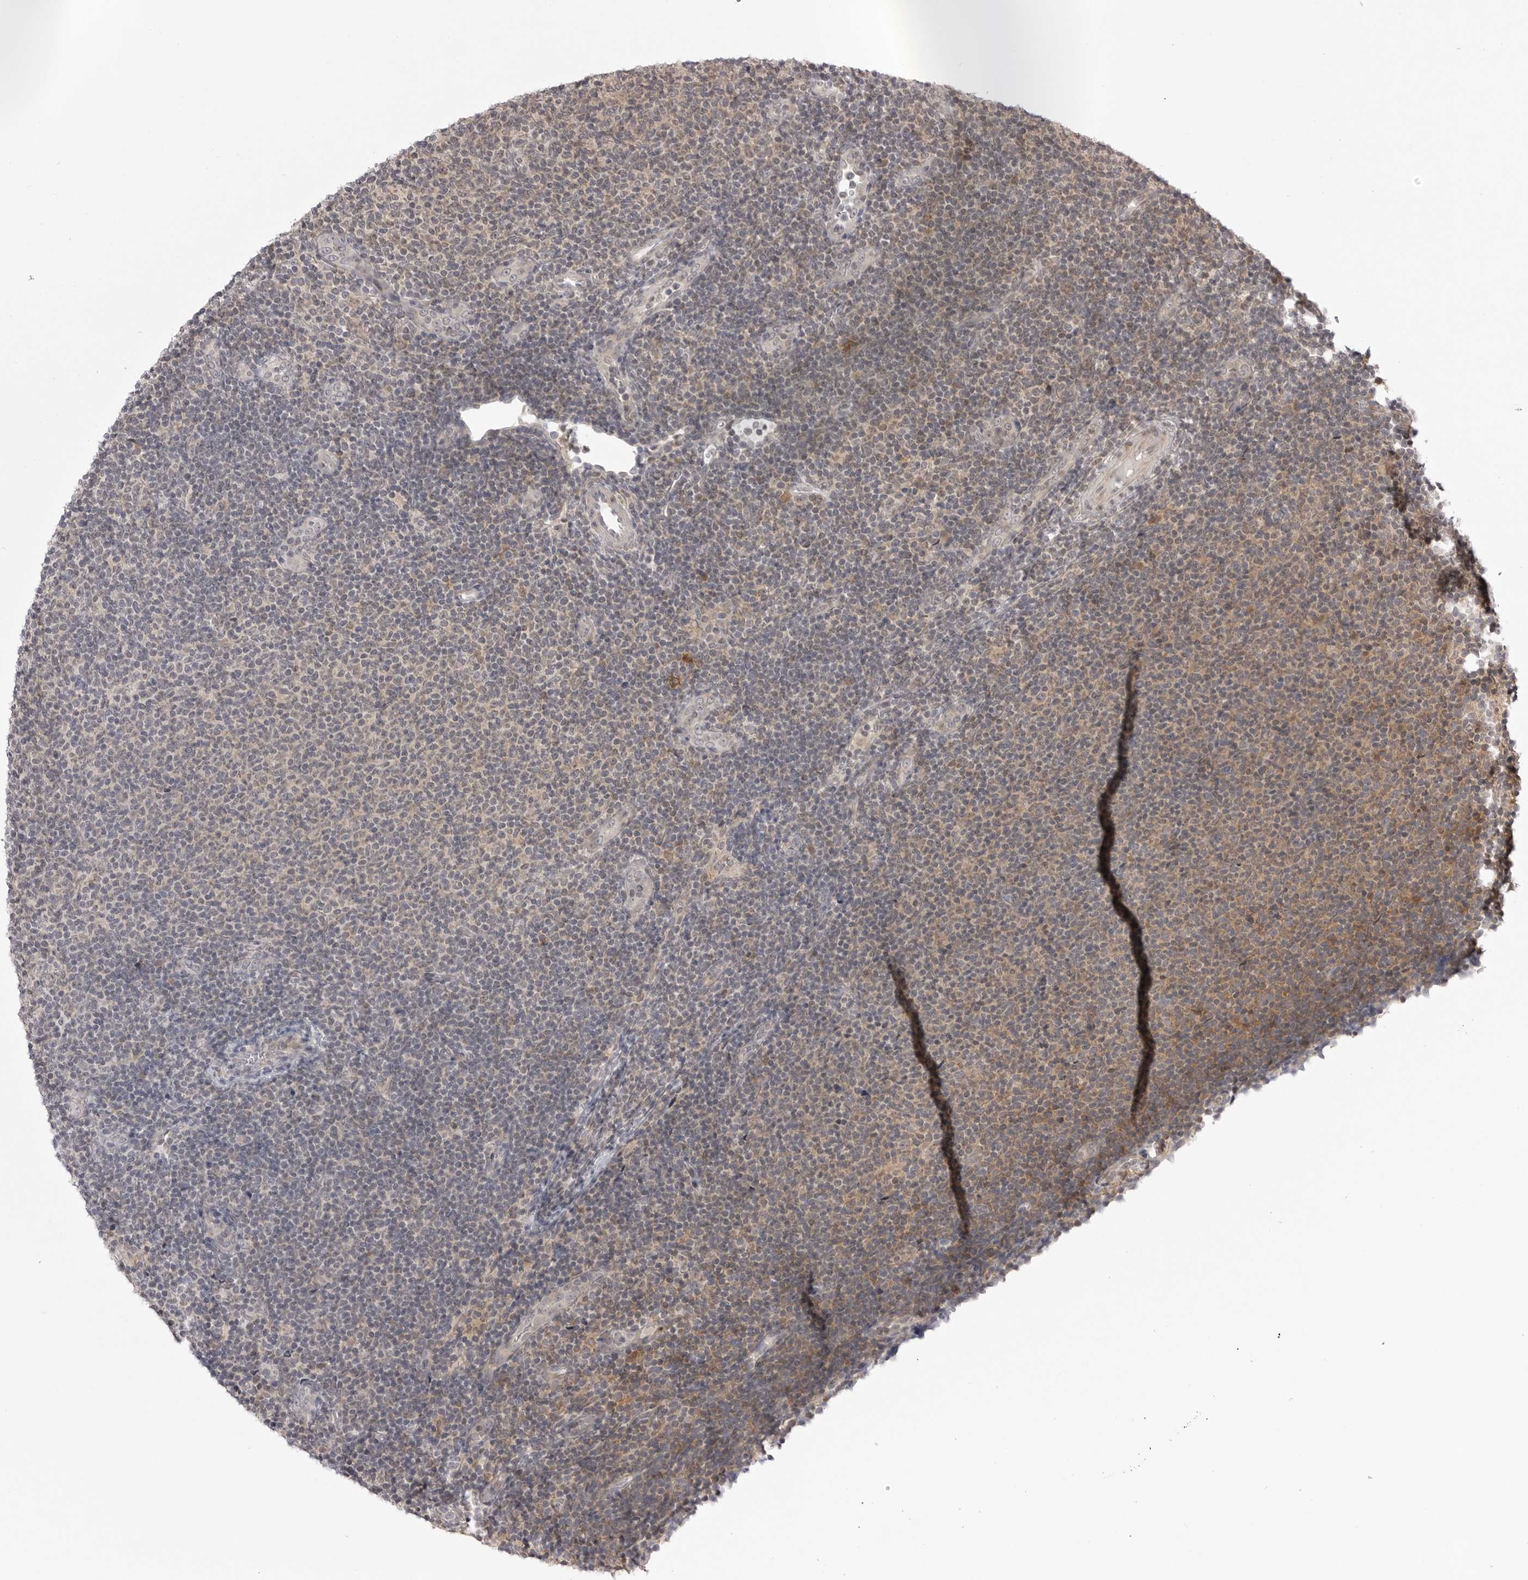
{"staining": {"intensity": "weak", "quantity": "<25%", "location": "cytoplasmic/membranous"}, "tissue": "lymphoma", "cell_type": "Tumor cells", "image_type": "cancer", "snomed": [{"axis": "morphology", "description": "Malignant lymphoma, non-Hodgkin's type, Low grade"}, {"axis": "topography", "description": "Lymph node"}], "caption": "This is an IHC image of human low-grade malignant lymphoma, non-Hodgkin's type. There is no positivity in tumor cells.", "gene": "PTK2B", "patient": {"sex": "male", "age": 66}}